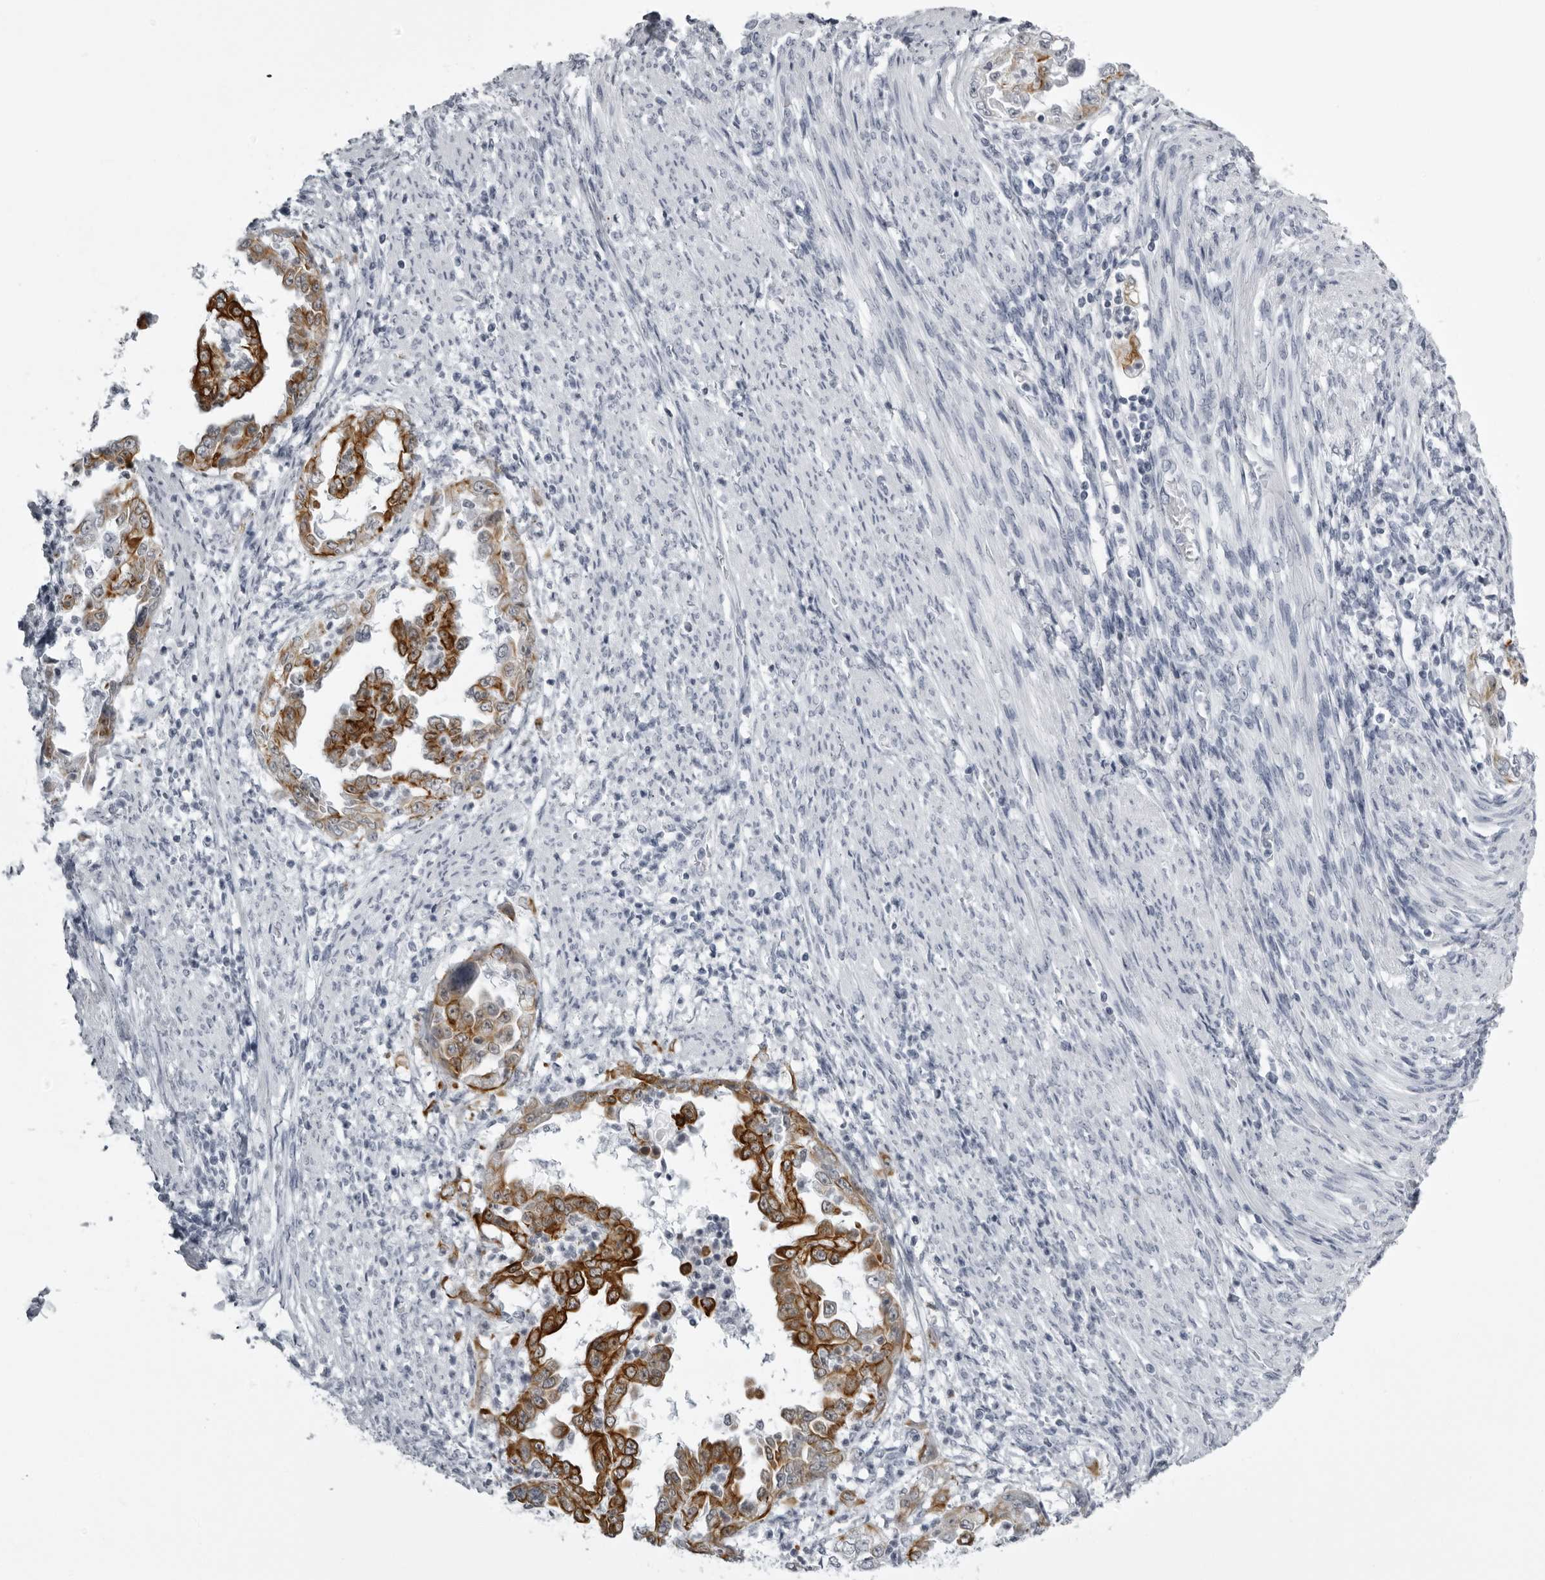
{"staining": {"intensity": "strong", "quantity": ">75%", "location": "cytoplasmic/membranous"}, "tissue": "endometrial cancer", "cell_type": "Tumor cells", "image_type": "cancer", "snomed": [{"axis": "morphology", "description": "Adenocarcinoma, NOS"}, {"axis": "topography", "description": "Endometrium"}], "caption": "A high amount of strong cytoplasmic/membranous expression is seen in about >75% of tumor cells in endometrial cancer tissue.", "gene": "UROD", "patient": {"sex": "female", "age": 85}}